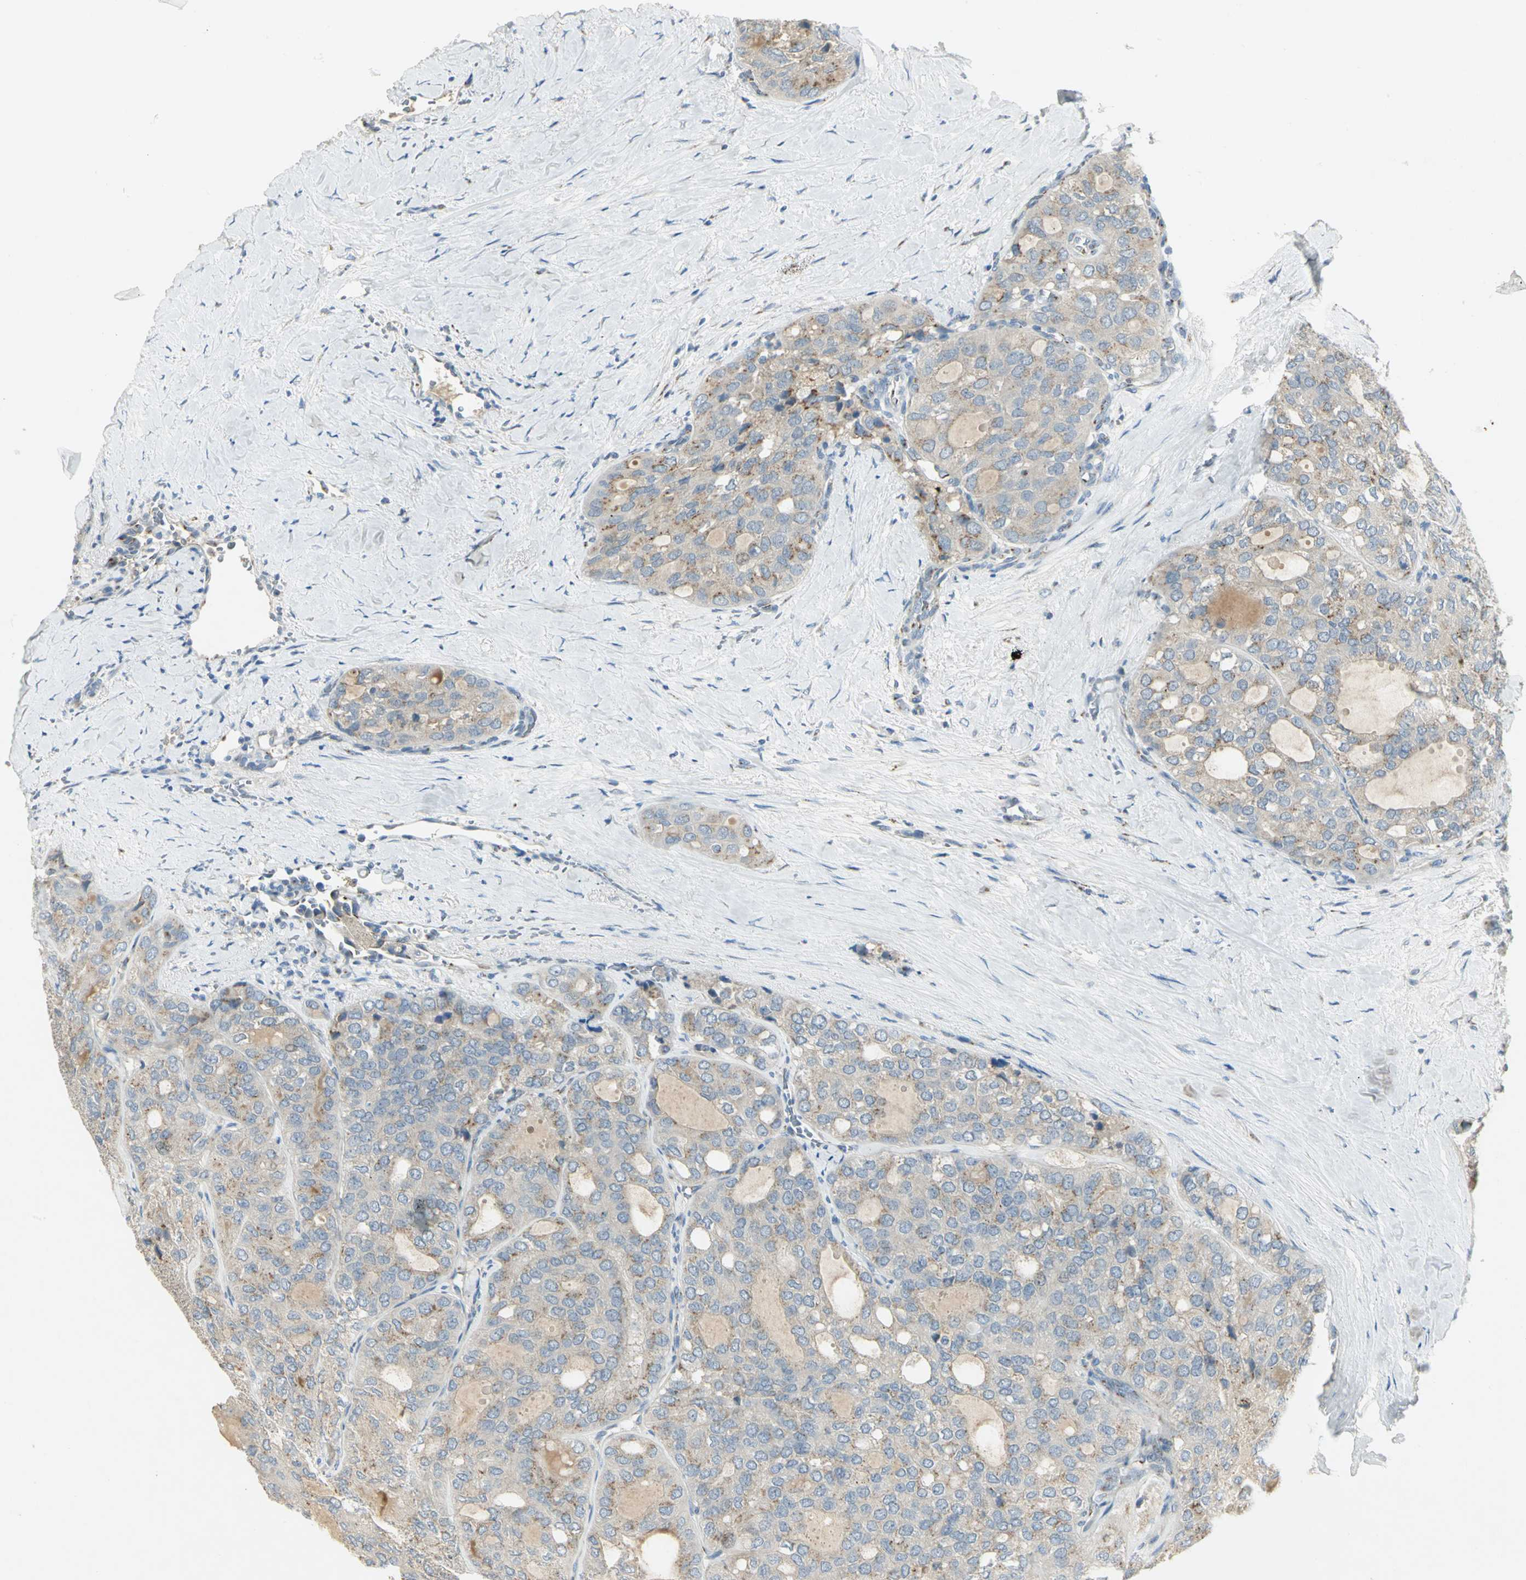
{"staining": {"intensity": "weak", "quantity": "25%-75%", "location": "cytoplasmic/membranous"}, "tissue": "thyroid cancer", "cell_type": "Tumor cells", "image_type": "cancer", "snomed": [{"axis": "morphology", "description": "Follicular adenoma carcinoma, NOS"}, {"axis": "topography", "description": "Thyroid gland"}], "caption": "Immunohistochemistry (IHC) of thyroid cancer (follicular adenoma carcinoma) displays low levels of weak cytoplasmic/membranous expression in about 25%-75% of tumor cells.", "gene": "TM9SF2", "patient": {"sex": "male", "age": 75}}